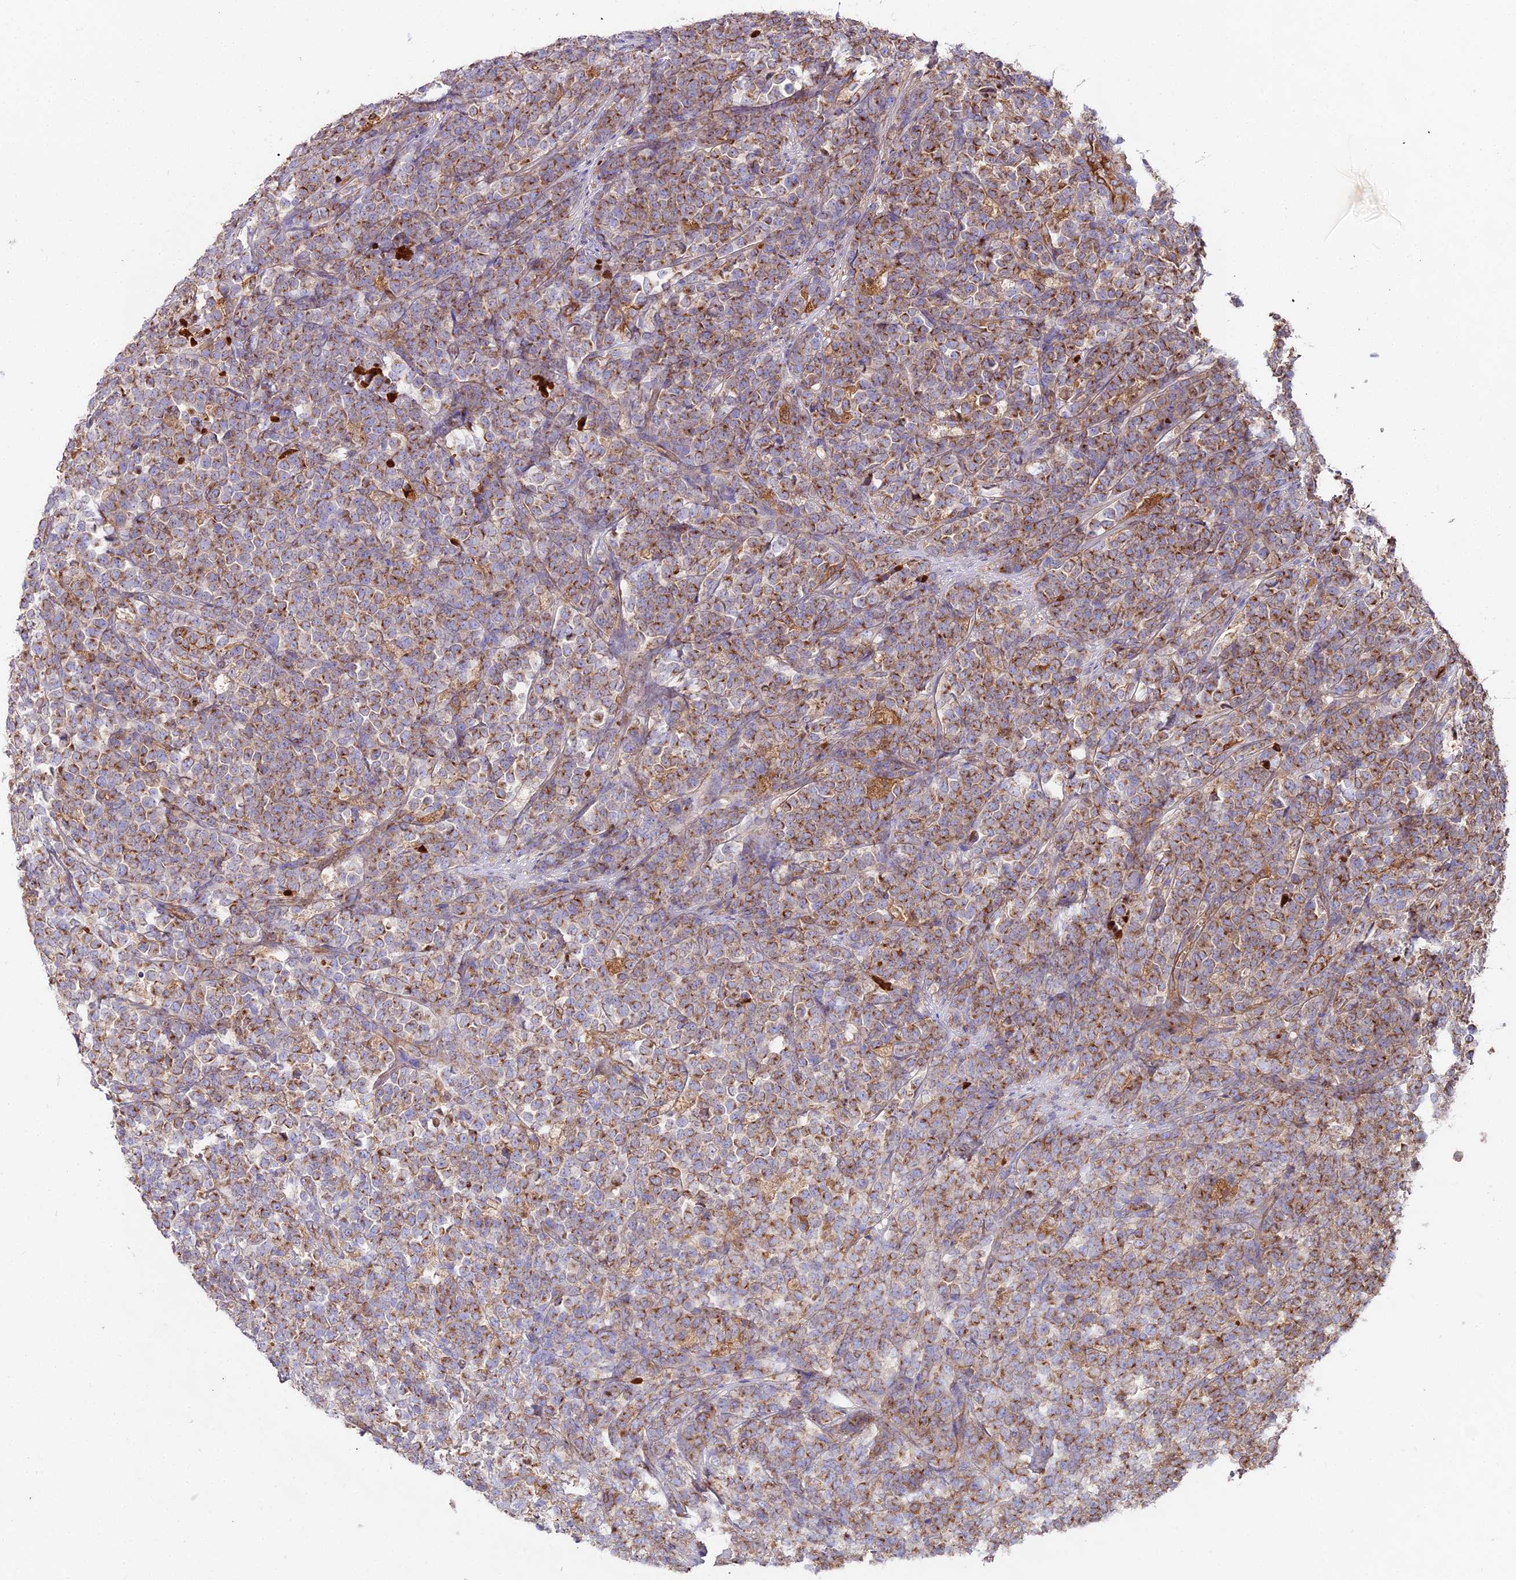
{"staining": {"intensity": "moderate", "quantity": "25%-75%", "location": "cytoplasmic/membranous"}, "tissue": "lymphoma", "cell_type": "Tumor cells", "image_type": "cancer", "snomed": [{"axis": "morphology", "description": "Malignant lymphoma, non-Hodgkin's type, High grade"}, {"axis": "topography", "description": "Small intestine"}], "caption": "Malignant lymphoma, non-Hodgkin's type (high-grade) was stained to show a protein in brown. There is medium levels of moderate cytoplasmic/membranous expression in approximately 25%-75% of tumor cells.", "gene": "BEX4", "patient": {"sex": "male", "age": 8}}